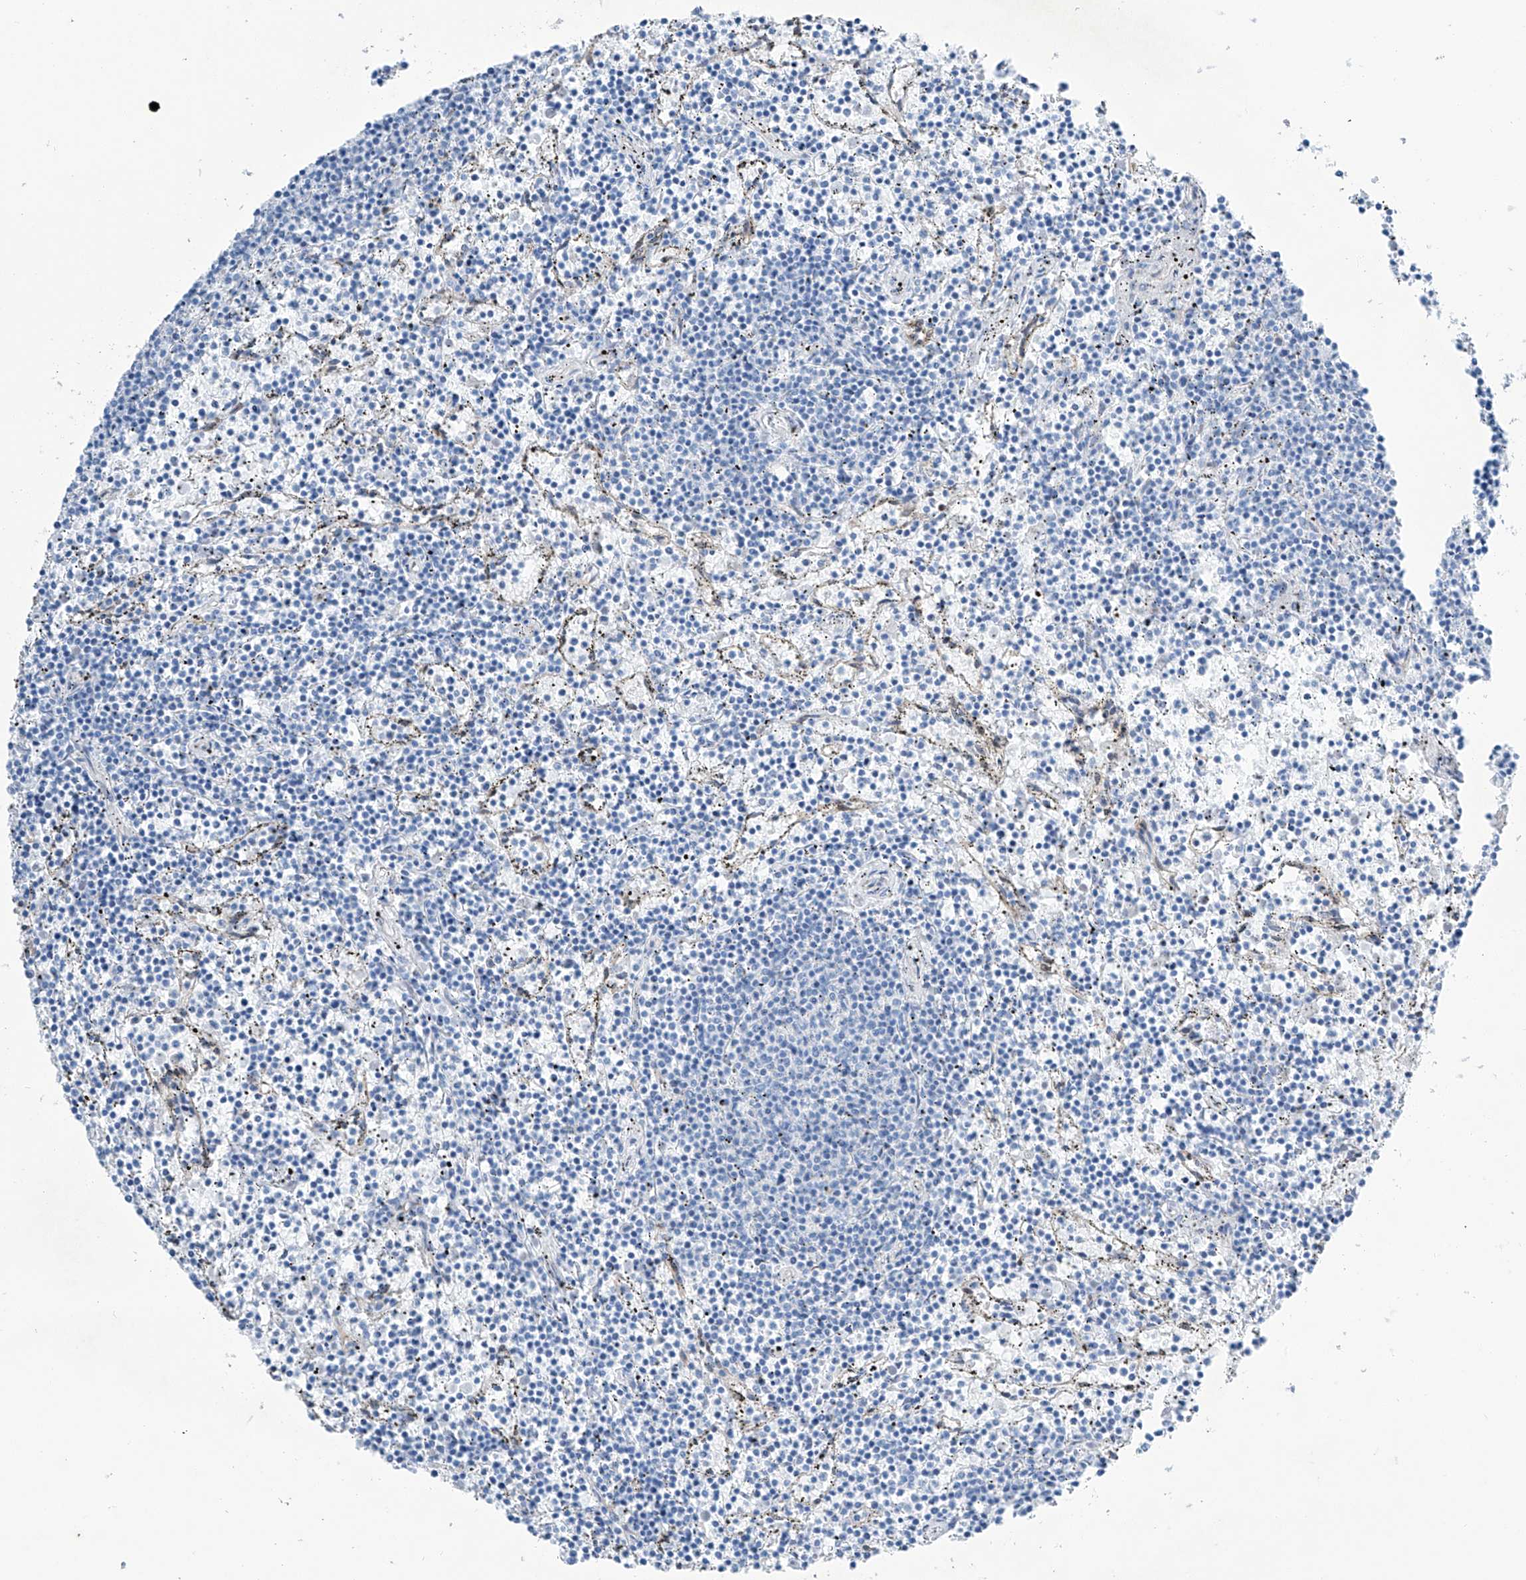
{"staining": {"intensity": "negative", "quantity": "none", "location": "none"}, "tissue": "lymphoma", "cell_type": "Tumor cells", "image_type": "cancer", "snomed": [{"axis": "morphology", "description": "Malignant lymphoma, non-Hodgkin's type, Low grade"}, {"axis": "topography", "description": "Spleen"}], "caption": "An IHC histopathology image of low-grade malignant lymphoma, non-Hodgkin's type is shown. There is no staining in tumor cells of low-grade malignant lymphoma, non-Hodgkin's type.", "gene": "MAGI1", "patient": {"sex": "female", "age": 50}}